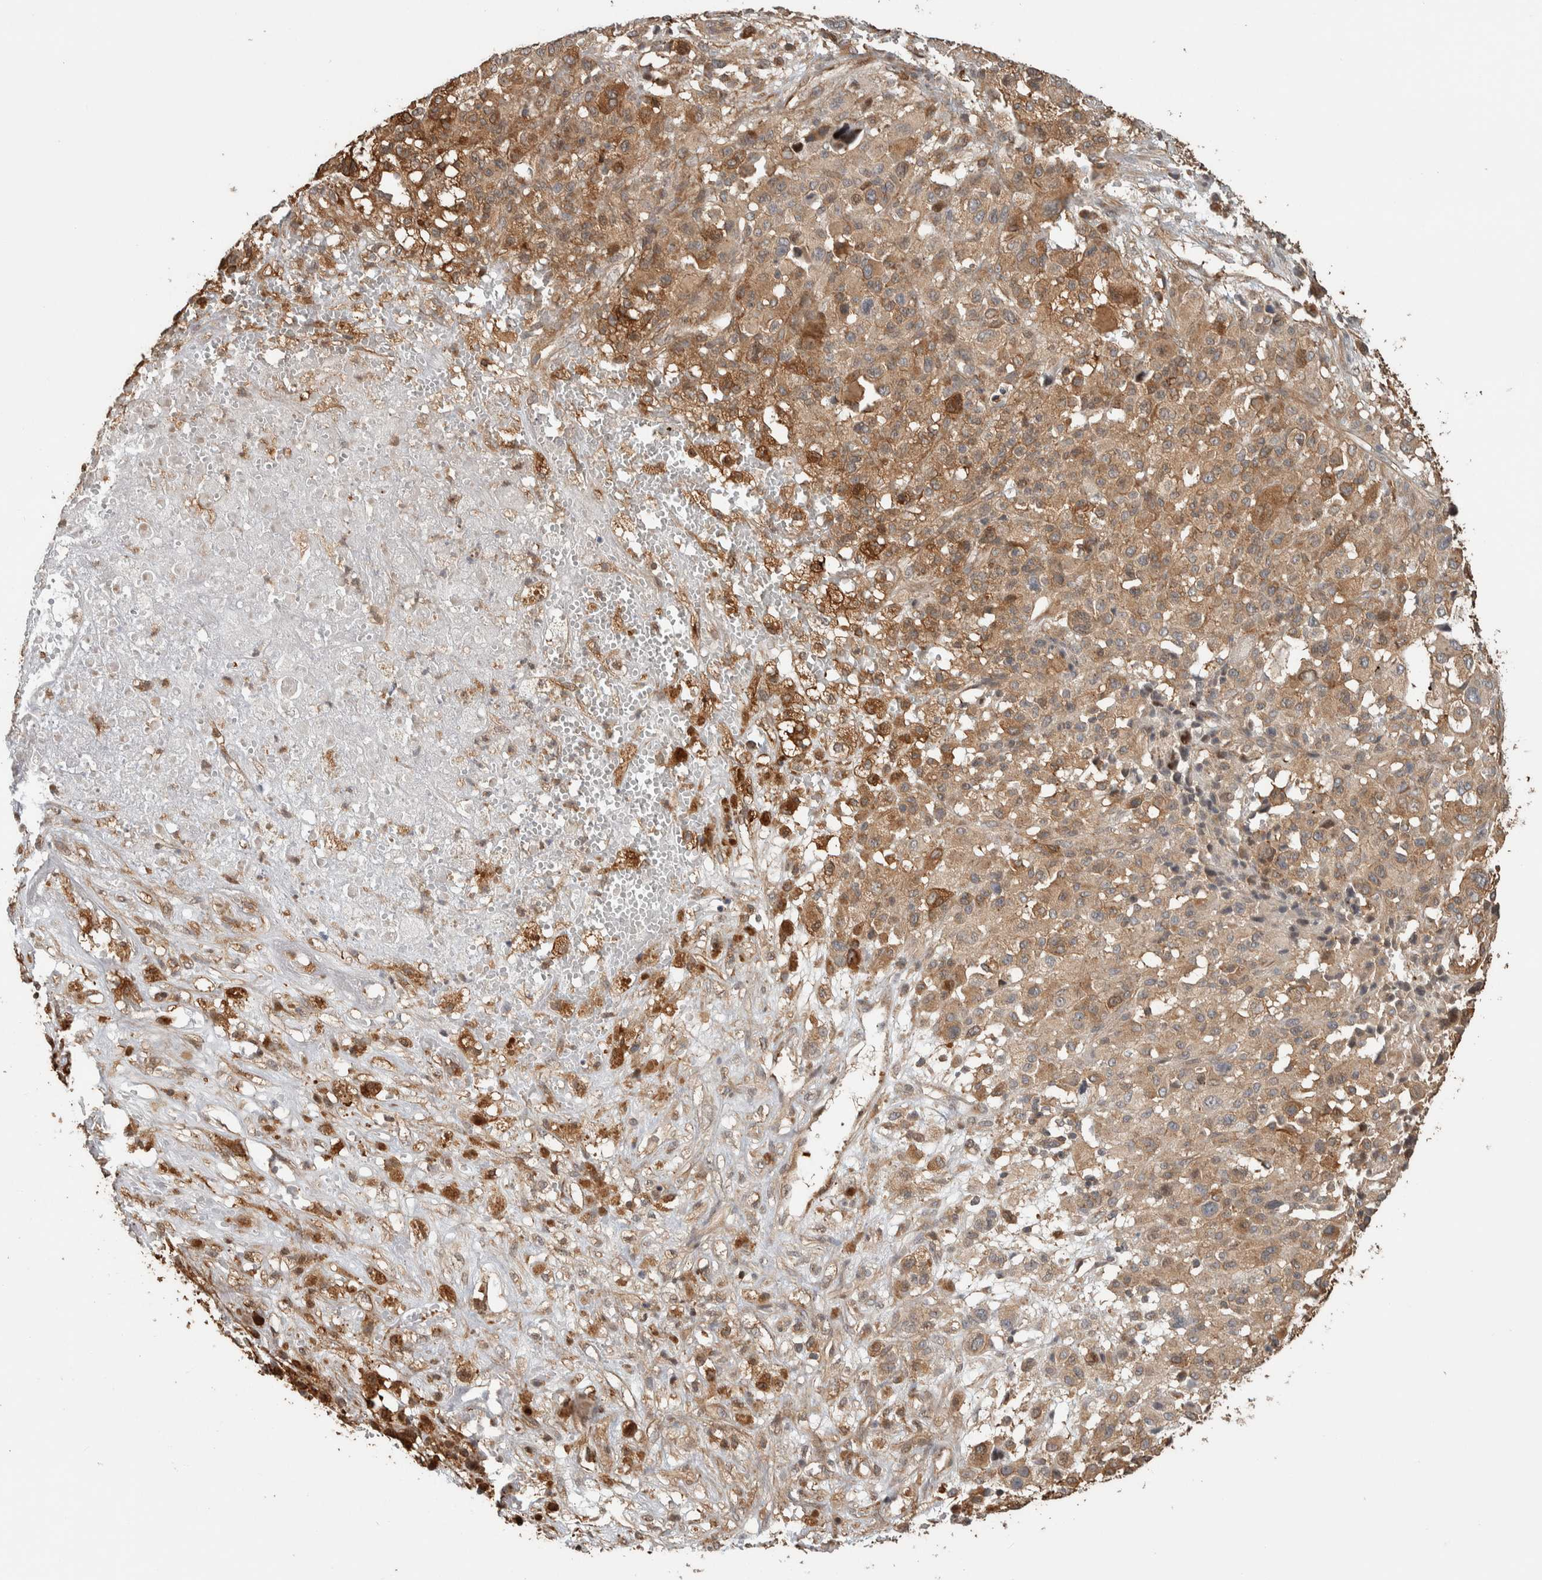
{"staining": {"intensity": "moderate", "quantity": ">75%", "location": "cytoplasmic/membranous"}, "tissue": "melanoma", "cell_type": "Tumor cells", "image_type": "cancer", "snomed": [{"axis": "morphology", "description": "Malignant melanoma, Metastatic site"}, {"axis": "topography", "description": "Skin"}], "caption": "DAB (3,3'-diaminobenzidine) immunohistochemical staining of malignant melanoma (metastatic site) demonstrates moderate cytoplasmic/membranous protein staining in about >75% of tumor cells.", "gene": "CNTROB", "patient": {"sex": "female", "age": 74}}